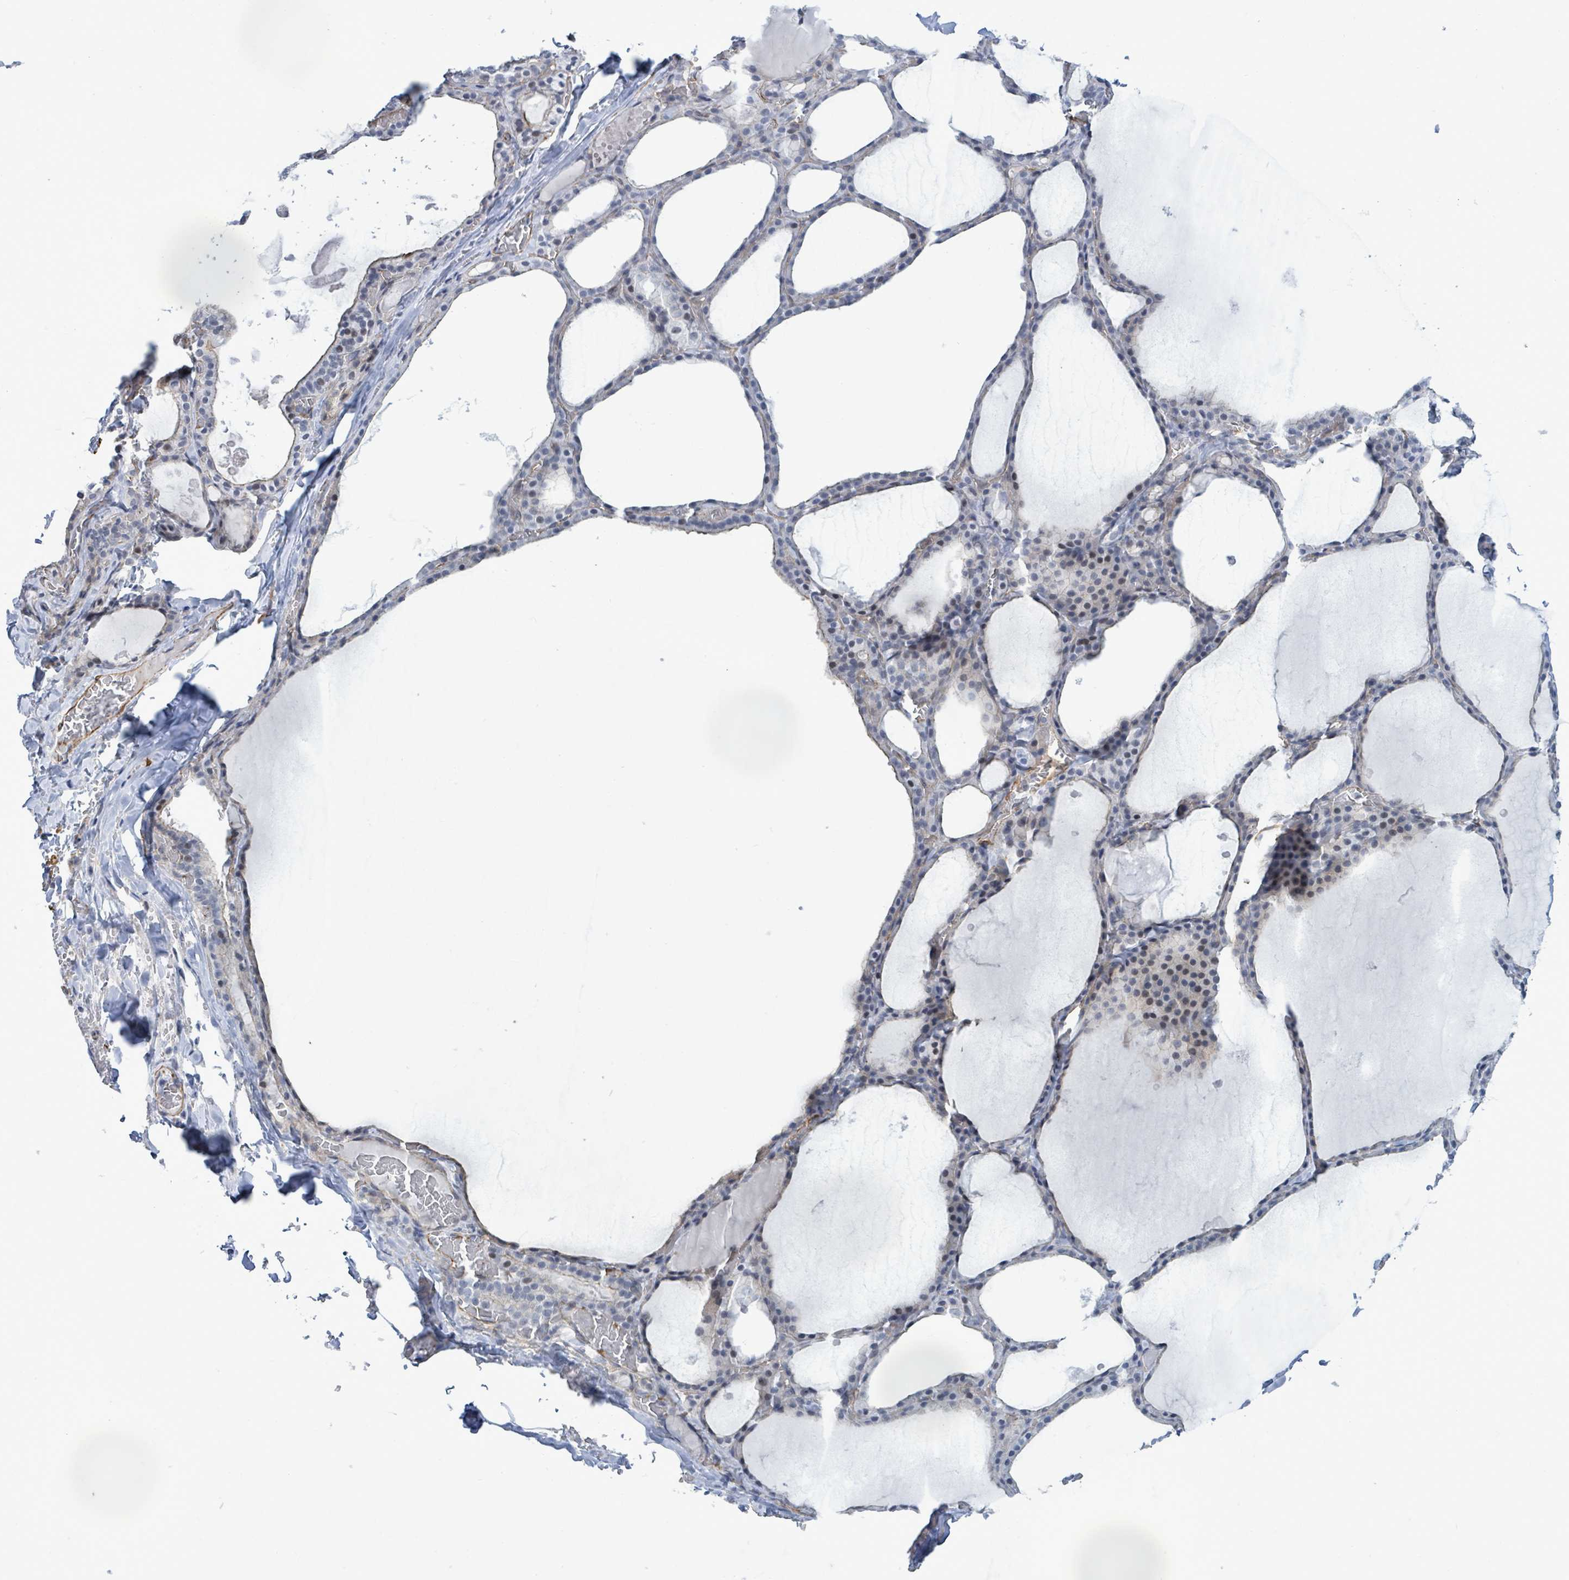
{"staining": {"intensity": "negative", "quantity": "none", "location": "none"}, "tissue": "thyroid gland", "cell_type": "Glandular cells", "image_type": "normal", "snomed": [{"axis": "morphology", "description": "Normal tissue, NOS"}, {"axis": "topography", "description": "Thyroid gland"}], "caption": "Immunohistochemistry micrograph of unremarkable thyroid gland: thyroid gland stained with DAB reveals no significant protein expression in glandular cells.", "gene": "DMRTC1B", "patient": {"sex": "male", "age": 56}}